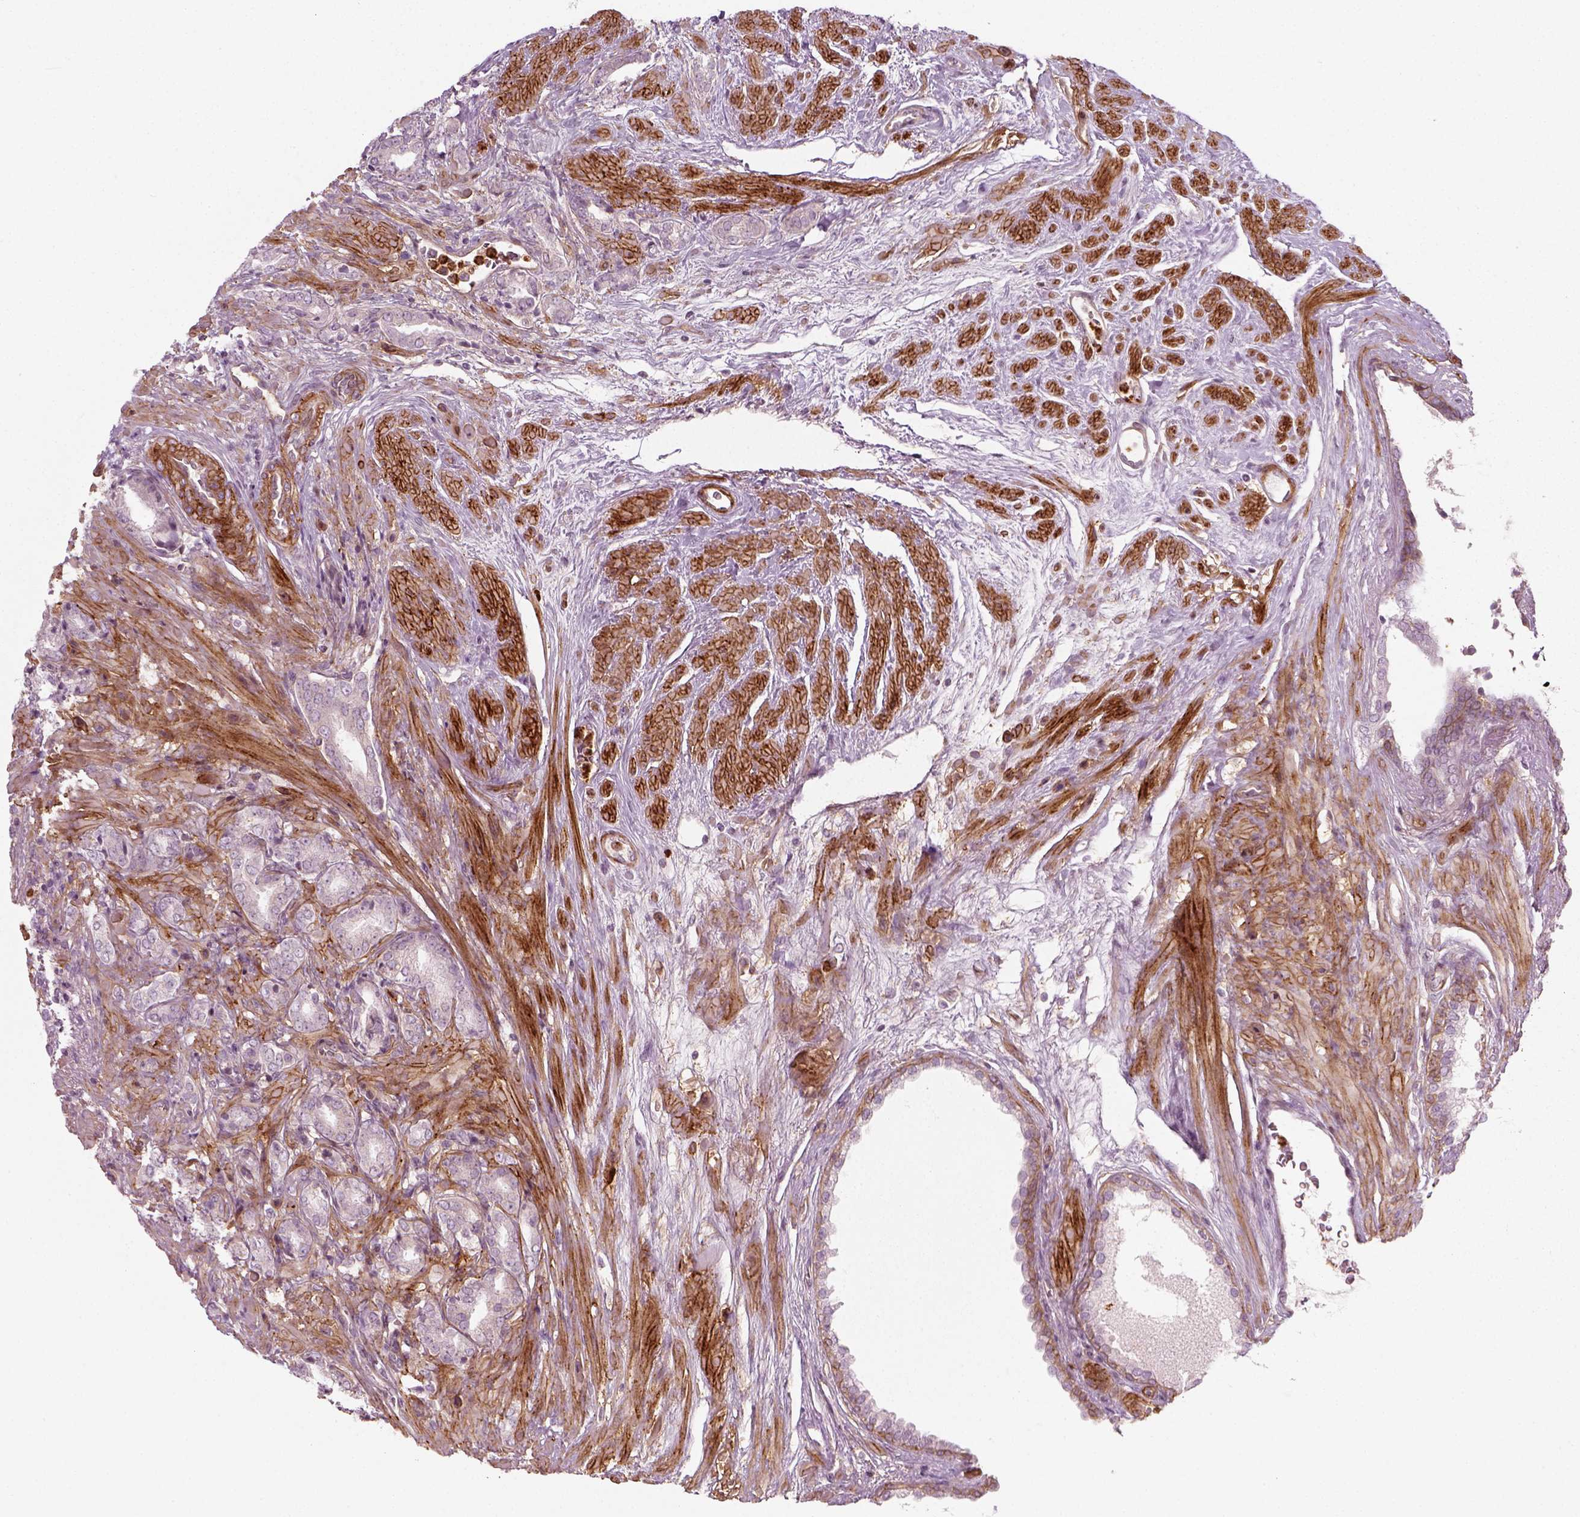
{"staining": {"intensity": "negative", "quantity": "none", "location": "none"}, "tissue": "prostate cancer", "cell_type": "Tumor cells", "image_type": "cancer", "snomed": [{"axis": "morphology", "description": "Adenocarcinoma, High grade"}, {"axis": "topography", "description": "Prostate"}], "caption": "A high-resolution micrograph shows immunohistochemistry staining of prostate cancer (adenocarcinoma (high-grade)), which reveals no significant staining in tumor cells.", "gene": "NPTN", "patient": {"sex": "male", "age": 56}}